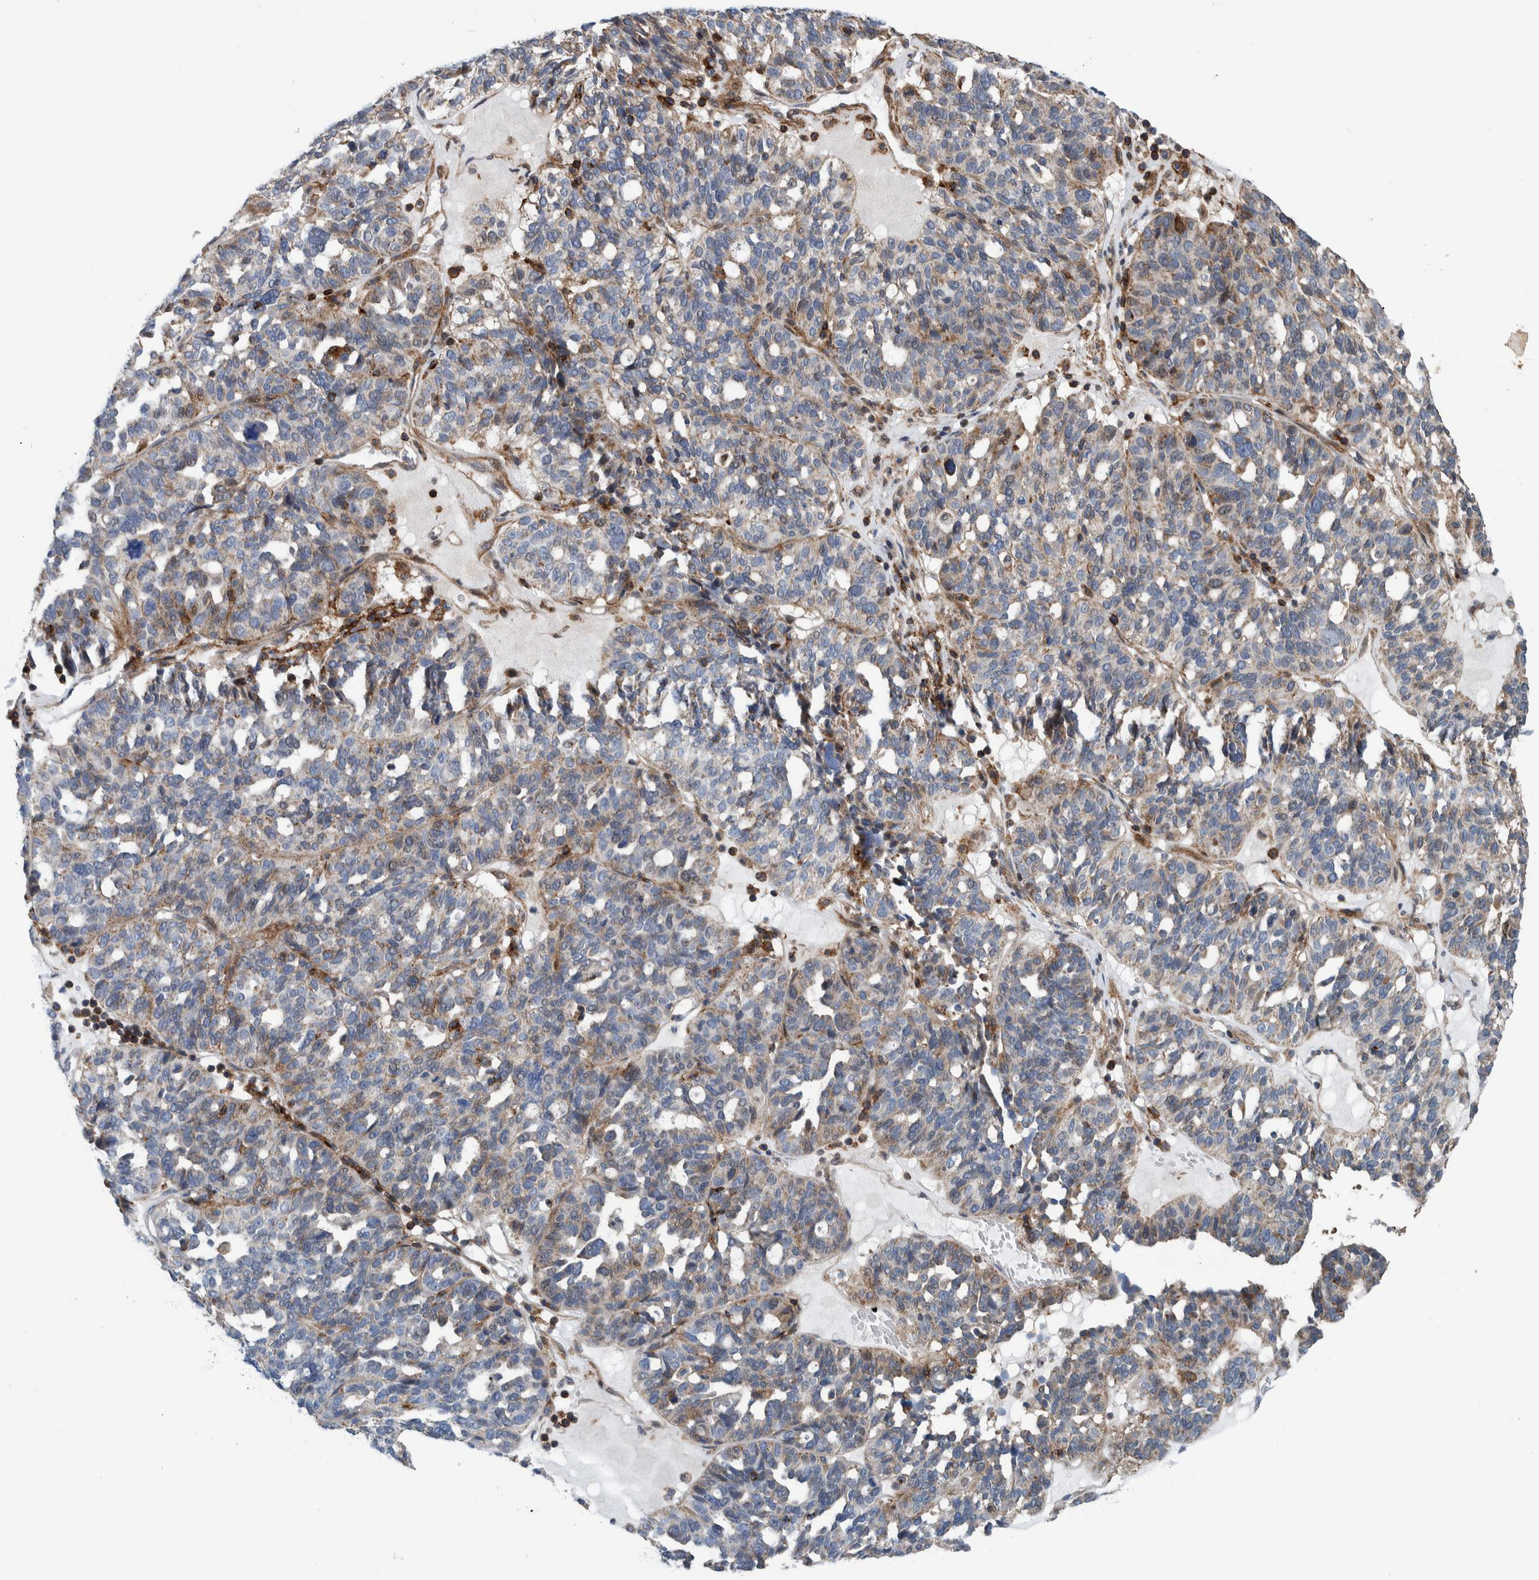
{"staining": {"intensity": "weak", "quantity": "<25%", "location": "cytoplasmic/membranous"}, "tissue": "ovarian cancer", "cell_type": "Tumor cells", "image_type": "cancer", "snomed": [{"axis": "morphology", "description": "Cystadenocarcinoma, serous, NOS"}, {"axis": "topography", "description": "Ovary"}], "caption": "Ovarian cancer was stained to show a protein in brown. There is no significant staining in tumor cells. (Immunohistochemistry (ihc), brightfield microscopy, high magnification).", "gene": "MKS1", "patient": {"sex": "female", "age": 59}}